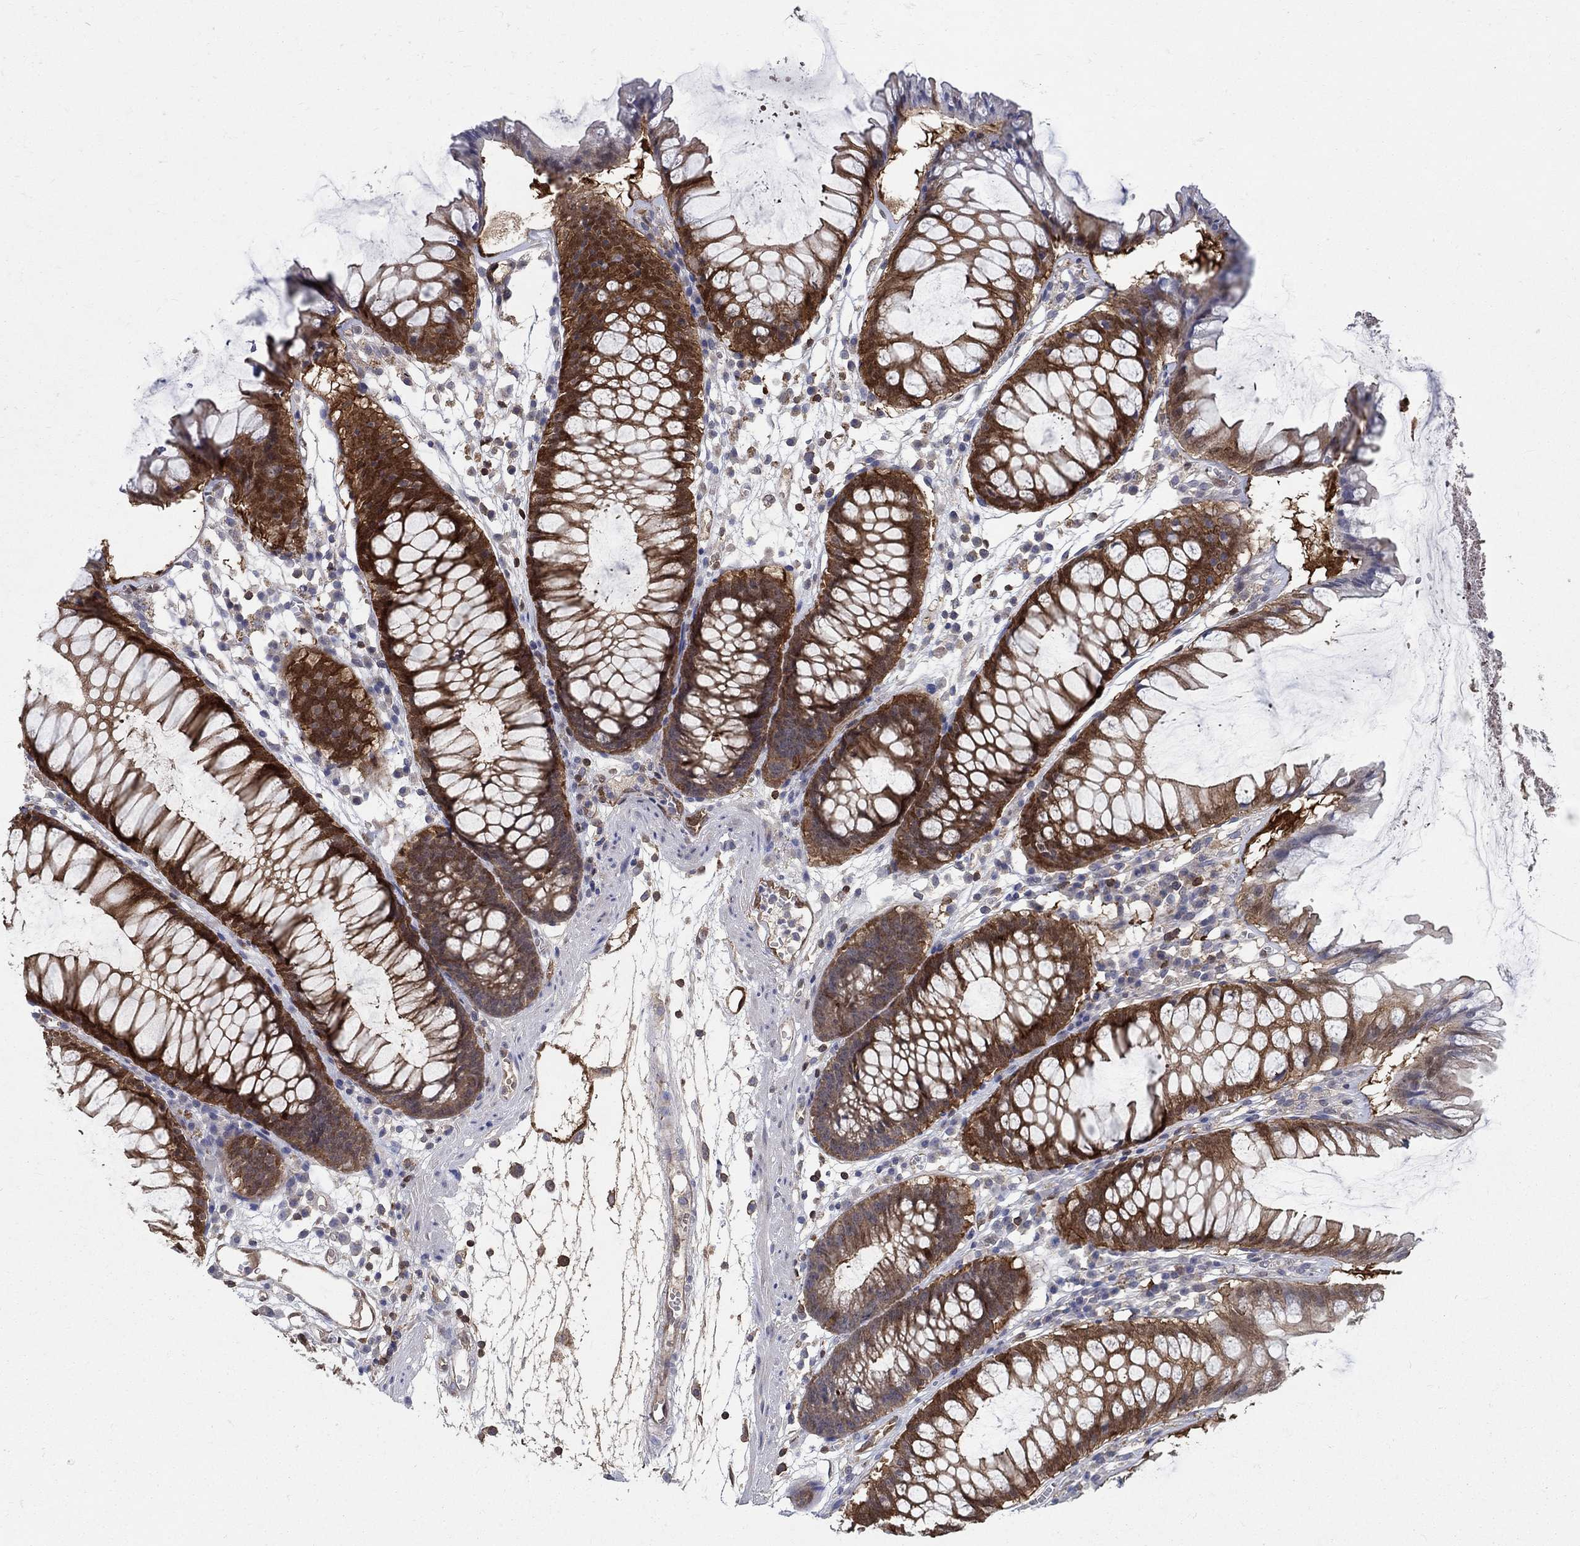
{"staining": {"intensity": "moderate", "quantity": "25%-75%", "location": "cytoplasmic/membranous"}, "tissue": "colon", "cell_type": "Endothelial cells", "image_type": "normal", "snomed": [{"axis": "morphology", "description": "Normal tissue, NOS"}, {"axis": "morphology", "description": "Adenocarcinoma, NOS"}, {"axis": "topography", "description": "Colon"}], "caption": "A micrograph showing moderate cytoplasmic/membranous staining in approximately 25%-75% of endothelial cells in normal colon, as visualized by brown immunohistochemical staining.", "gene": "AGFG2", "patient": {"sex": "male", "age": 65}}